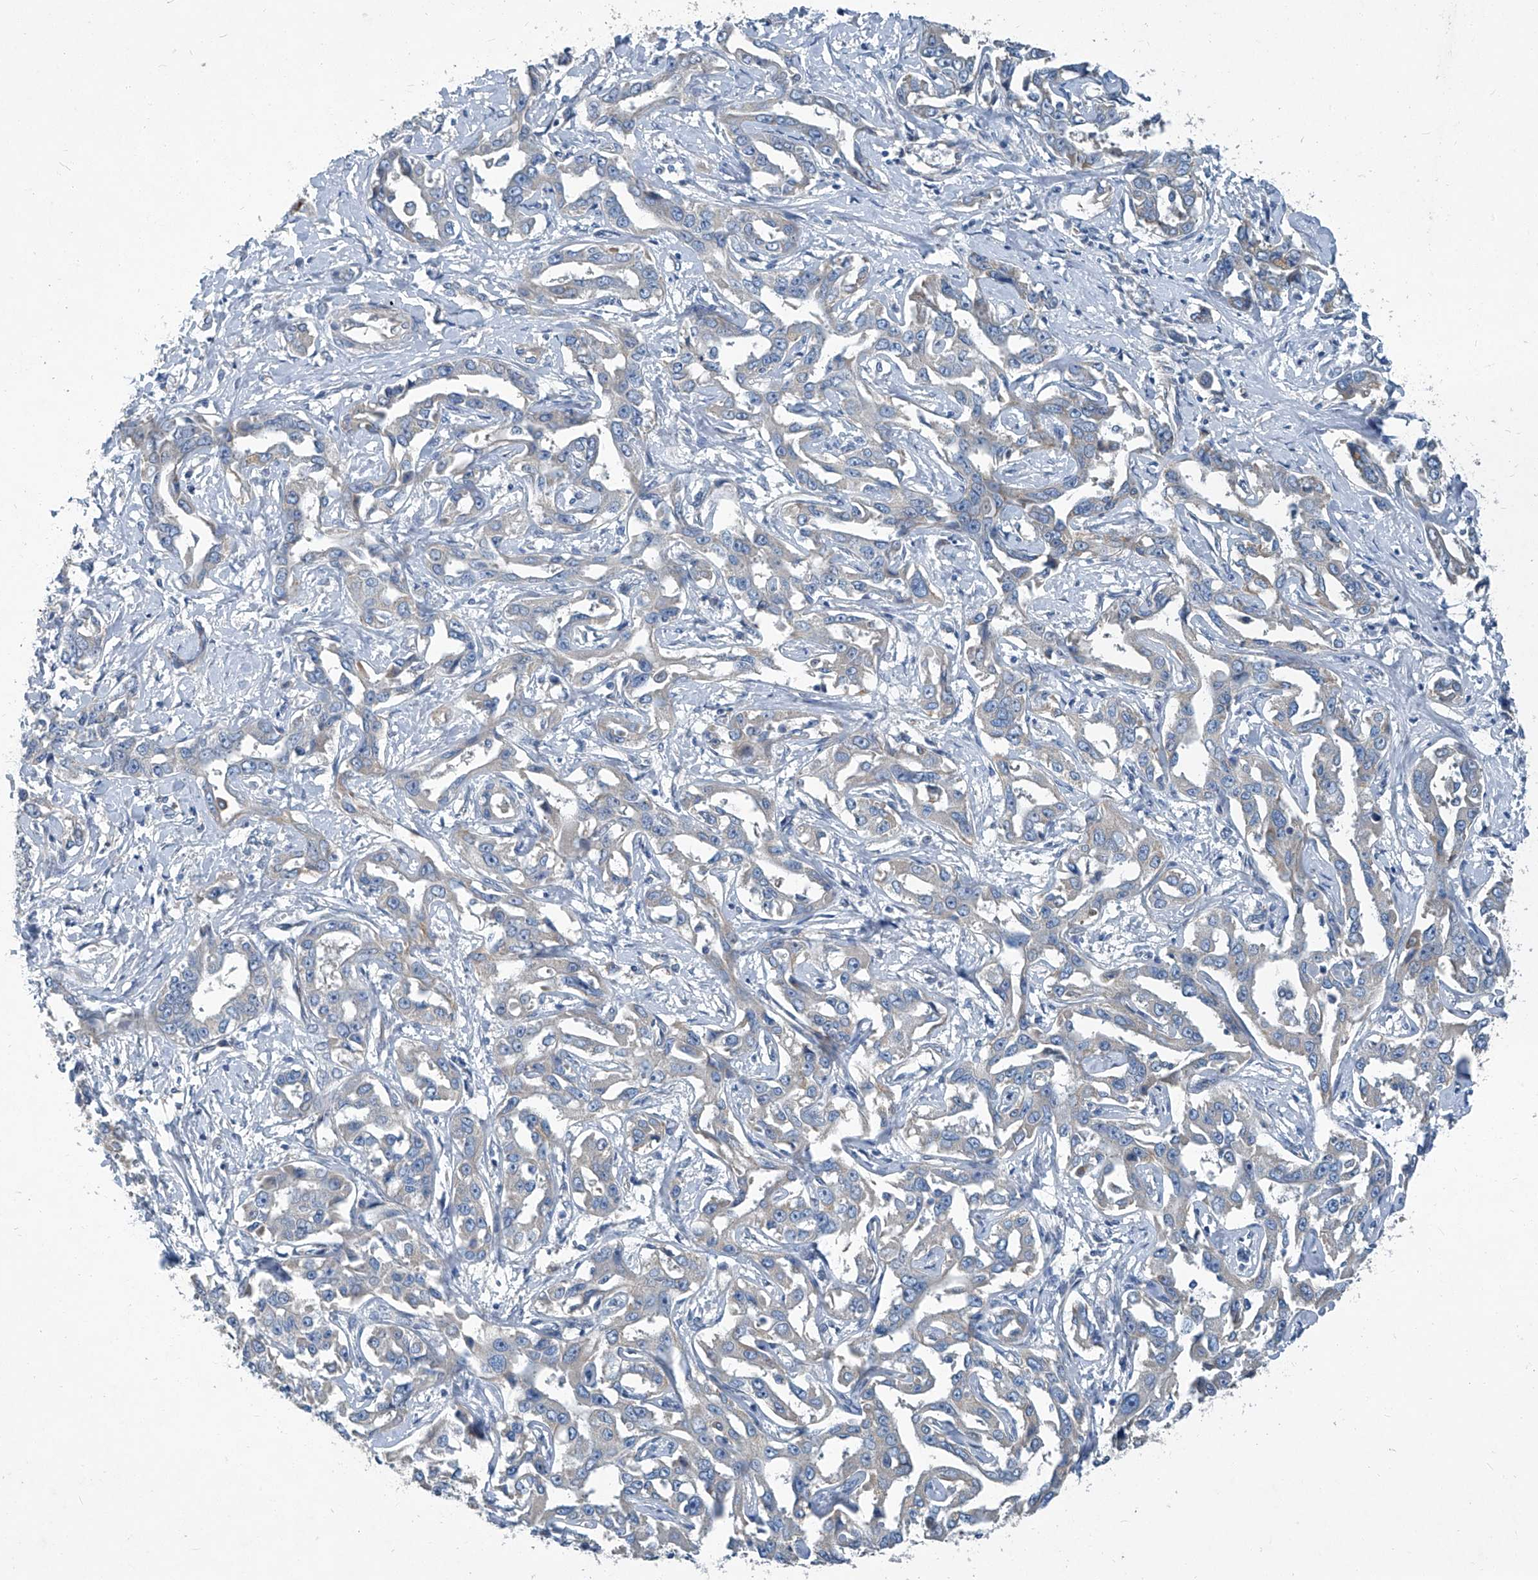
{"staining": {"intensity": "weak", "quantity": "<25%", "location": "cytoplasmic/membranous"}, "tissue": "liver cancer", "cell_type": "Tumor cells", "image_type": "cancer", "snomed": [{"axis": "morphology", "description": "Cholangiocarcinoma"}, {"axis": "topography", "description": "Liver"}], "caption": "This image is of liver cancer stained with IHC to label a protein in brown with the nuclei are counter-stained blue. There is no expression in tumor cells.", "gene": "SLC26A11", "patient": {"sex": "male", "age": 59}}